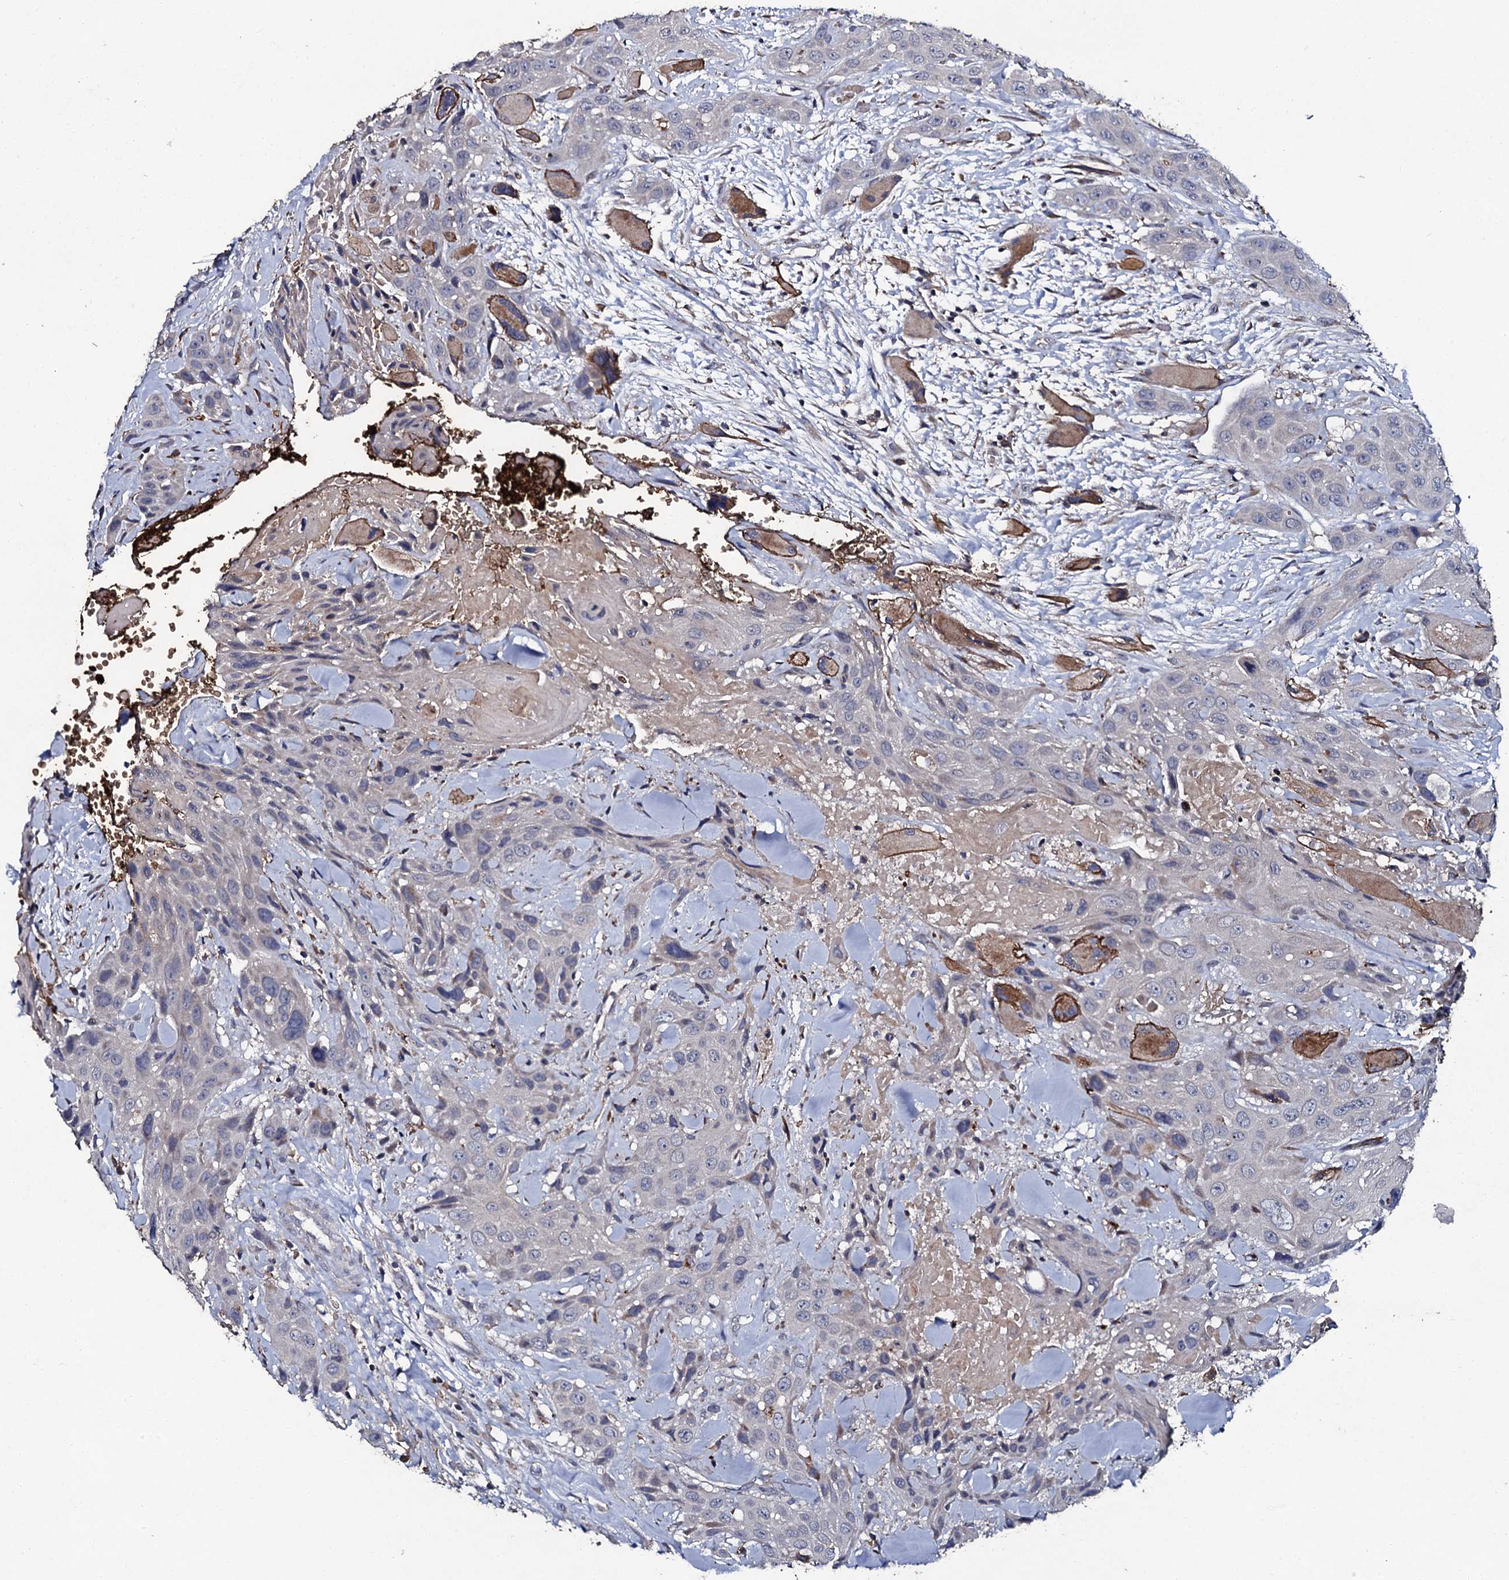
{"staining": {"intensity": "negative", "quantity": "none", "location": "none"}, "tissue": "head and neck cancer", "cell_type": "Tumor cells", "image_type": "cancer", "snomed": [{"axis": "morphology", "description": "Squamous cell carcinoma, NOS"}, {"axis": "topography", "description": "Head-Neck"}], "caption": "IHC of head and neck cancer (squamous cell carcinoma) shows no staining in tumor cells. The staining is performed using DAB (3,3'-diaminobenzidine) brown chromogen with nuclei counter-stained in using hematoxylin.", "gene": "LRRC28", "patient": {"sex": "male", "age": 81}}